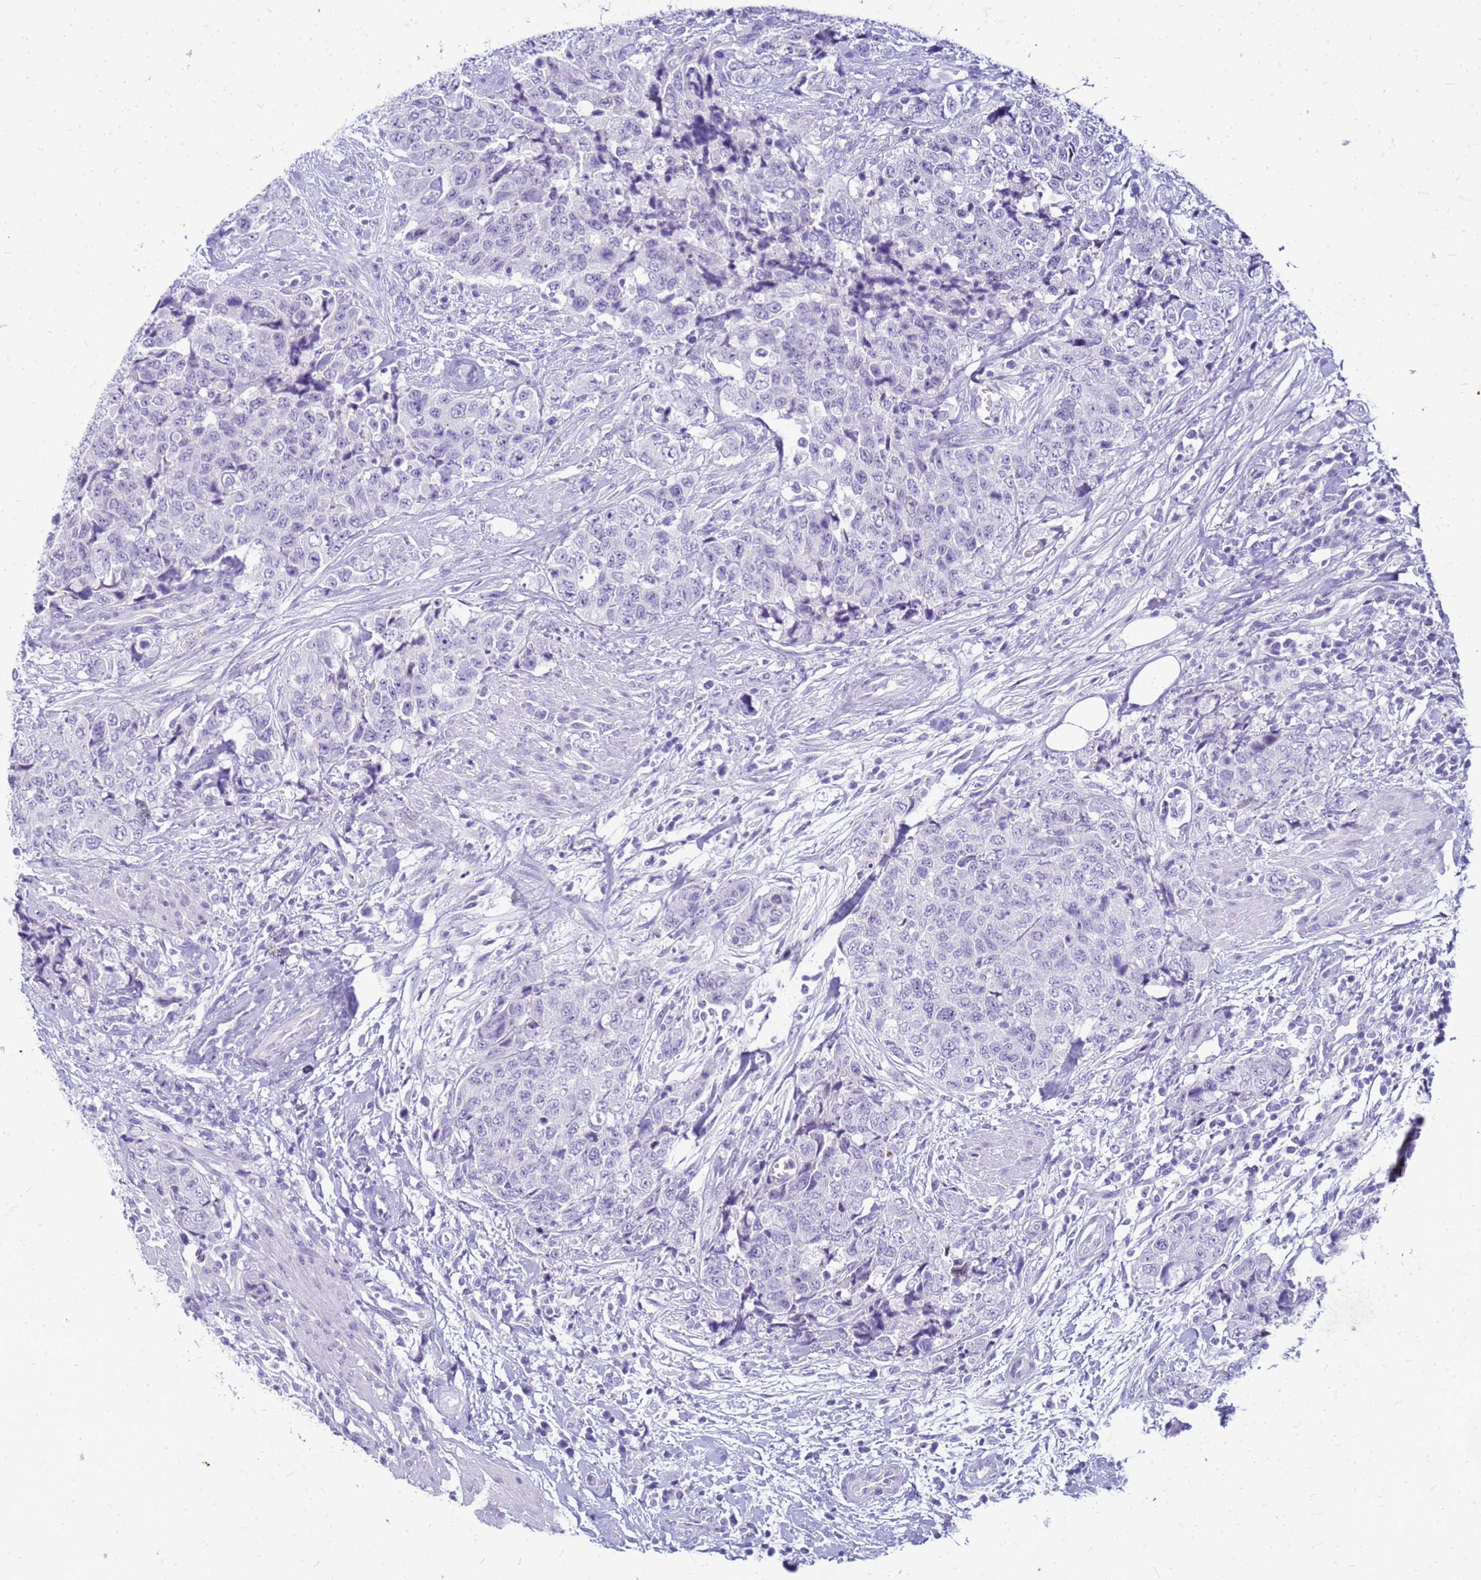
{"staining": {"intensity": "negative", "quantity": "none", "location": "none"}, "tissue": "urothelial cancer", "cell_type": "Tumor cells", "image_type": "cancer", "snomed": [{"axis": "morphology", "description": "Urothelial carcinoma, High grade"}, {"axis": "topography", "description": "Urinary bladder"}], "caption": "A histopathology image of high-grade urothelial carcinoma stained for a protein displays no brown staining in tumor cells.", "gene": "CFAP100", "patient": {"sex": "female", "age": 78}}